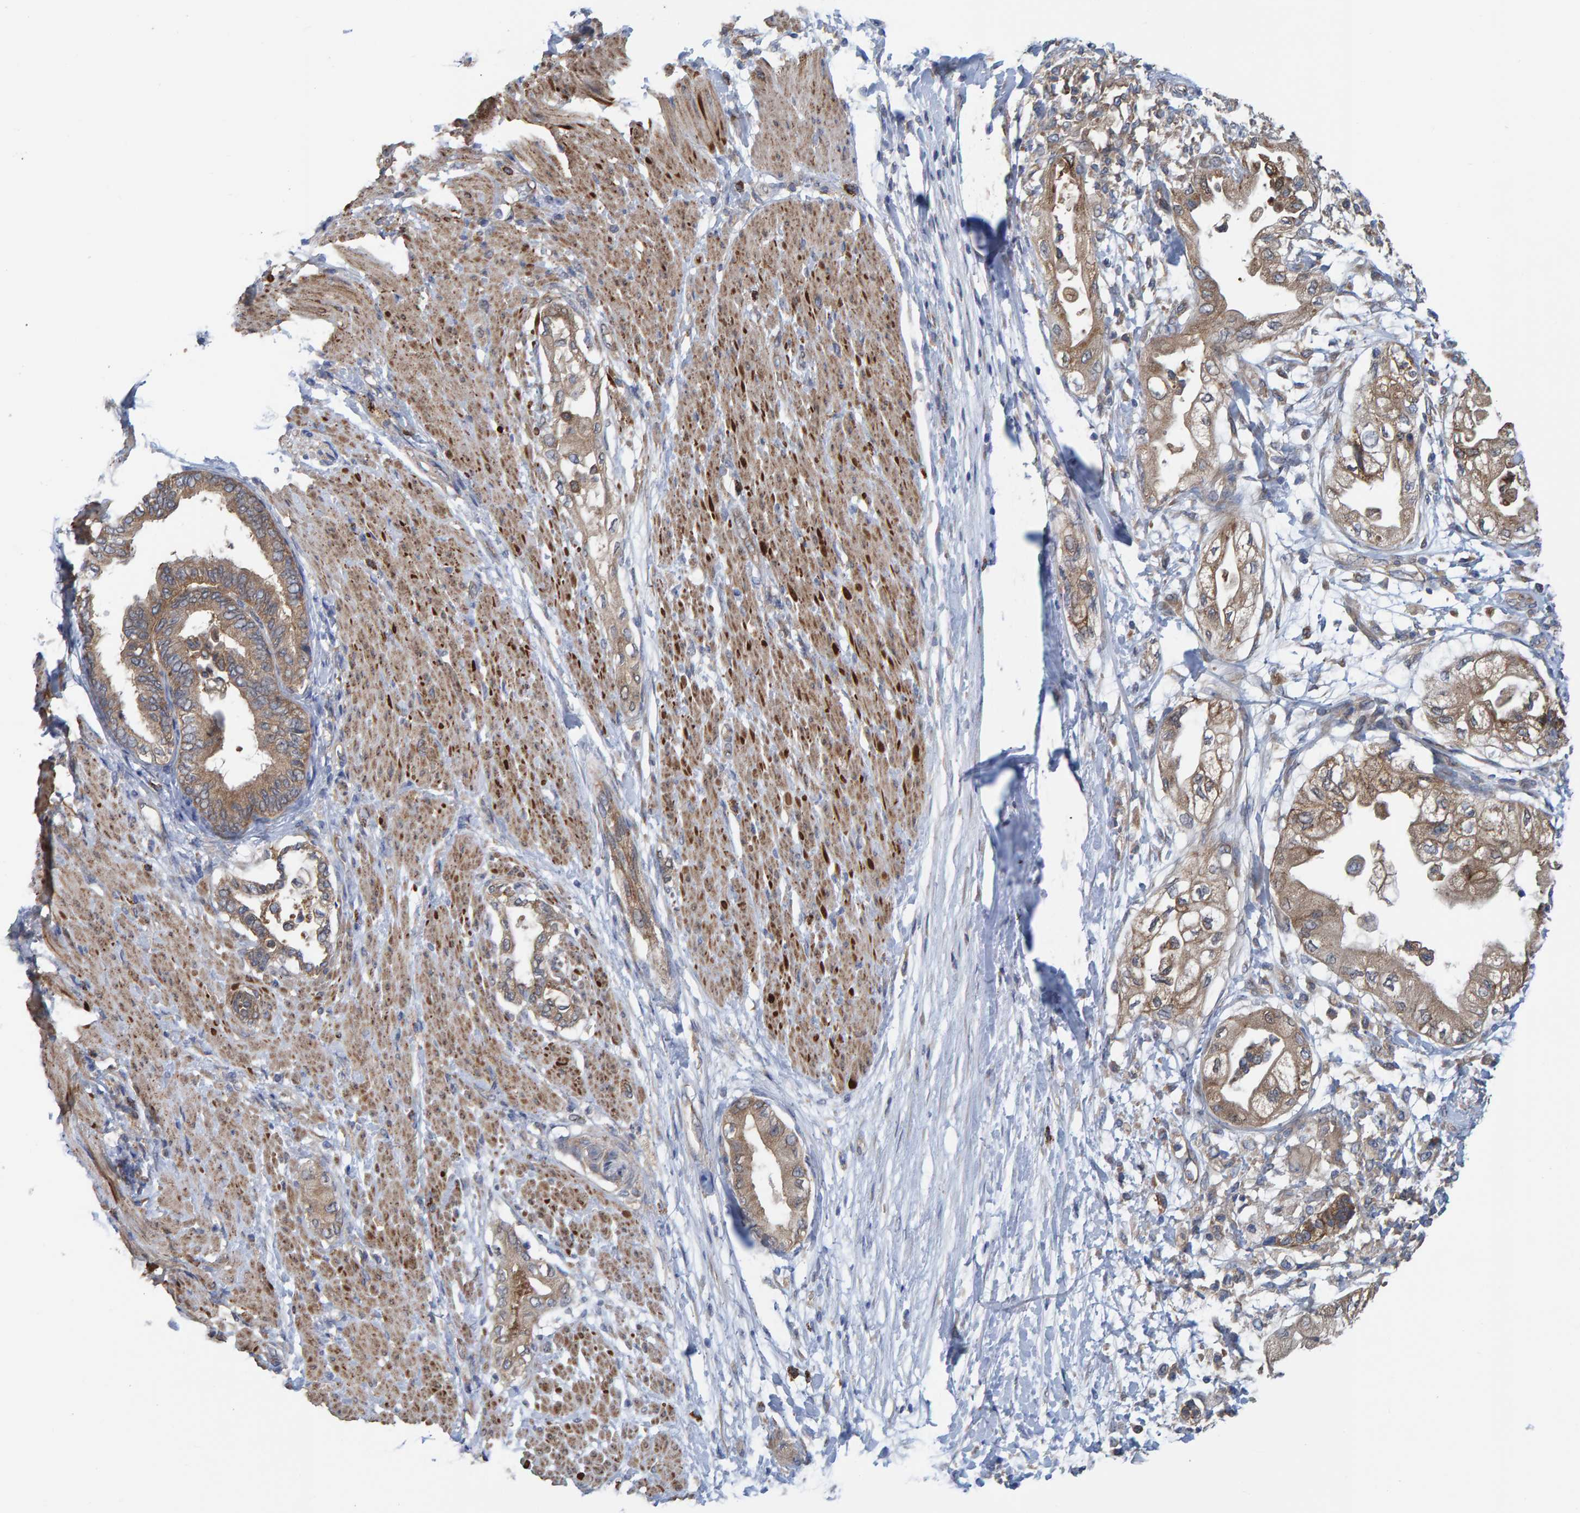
{"staining": {"intensity": "moderate", "quantity": ">75%", "location": "cytoplasmic/membranous"}, "tissue": "adipose tissue", "cell_type": "Adipocytes", "image_type": "normal", "snomed": [{"axis": "morphology", "description": "Normal tissue, NOS"}, {"axis": "morphology", "description": "Adenocarcinoma, NOS"}, {"axis": "topography", "description": "Duodenum"}, {"axis": "topography", "description": "Peripheral nerve tissue"}], "caption": "This histopathology image reveals benign adipose tissue stained with immunohistochemistry (IHC) to label a protein in brown. The cytoplasmic/membranous of adipocytes show moderate positivity for the protein. Nuclei are counter-stained blue.", "gene": "LRSAM1", "patient": {"sex": "female", "age": 60}}